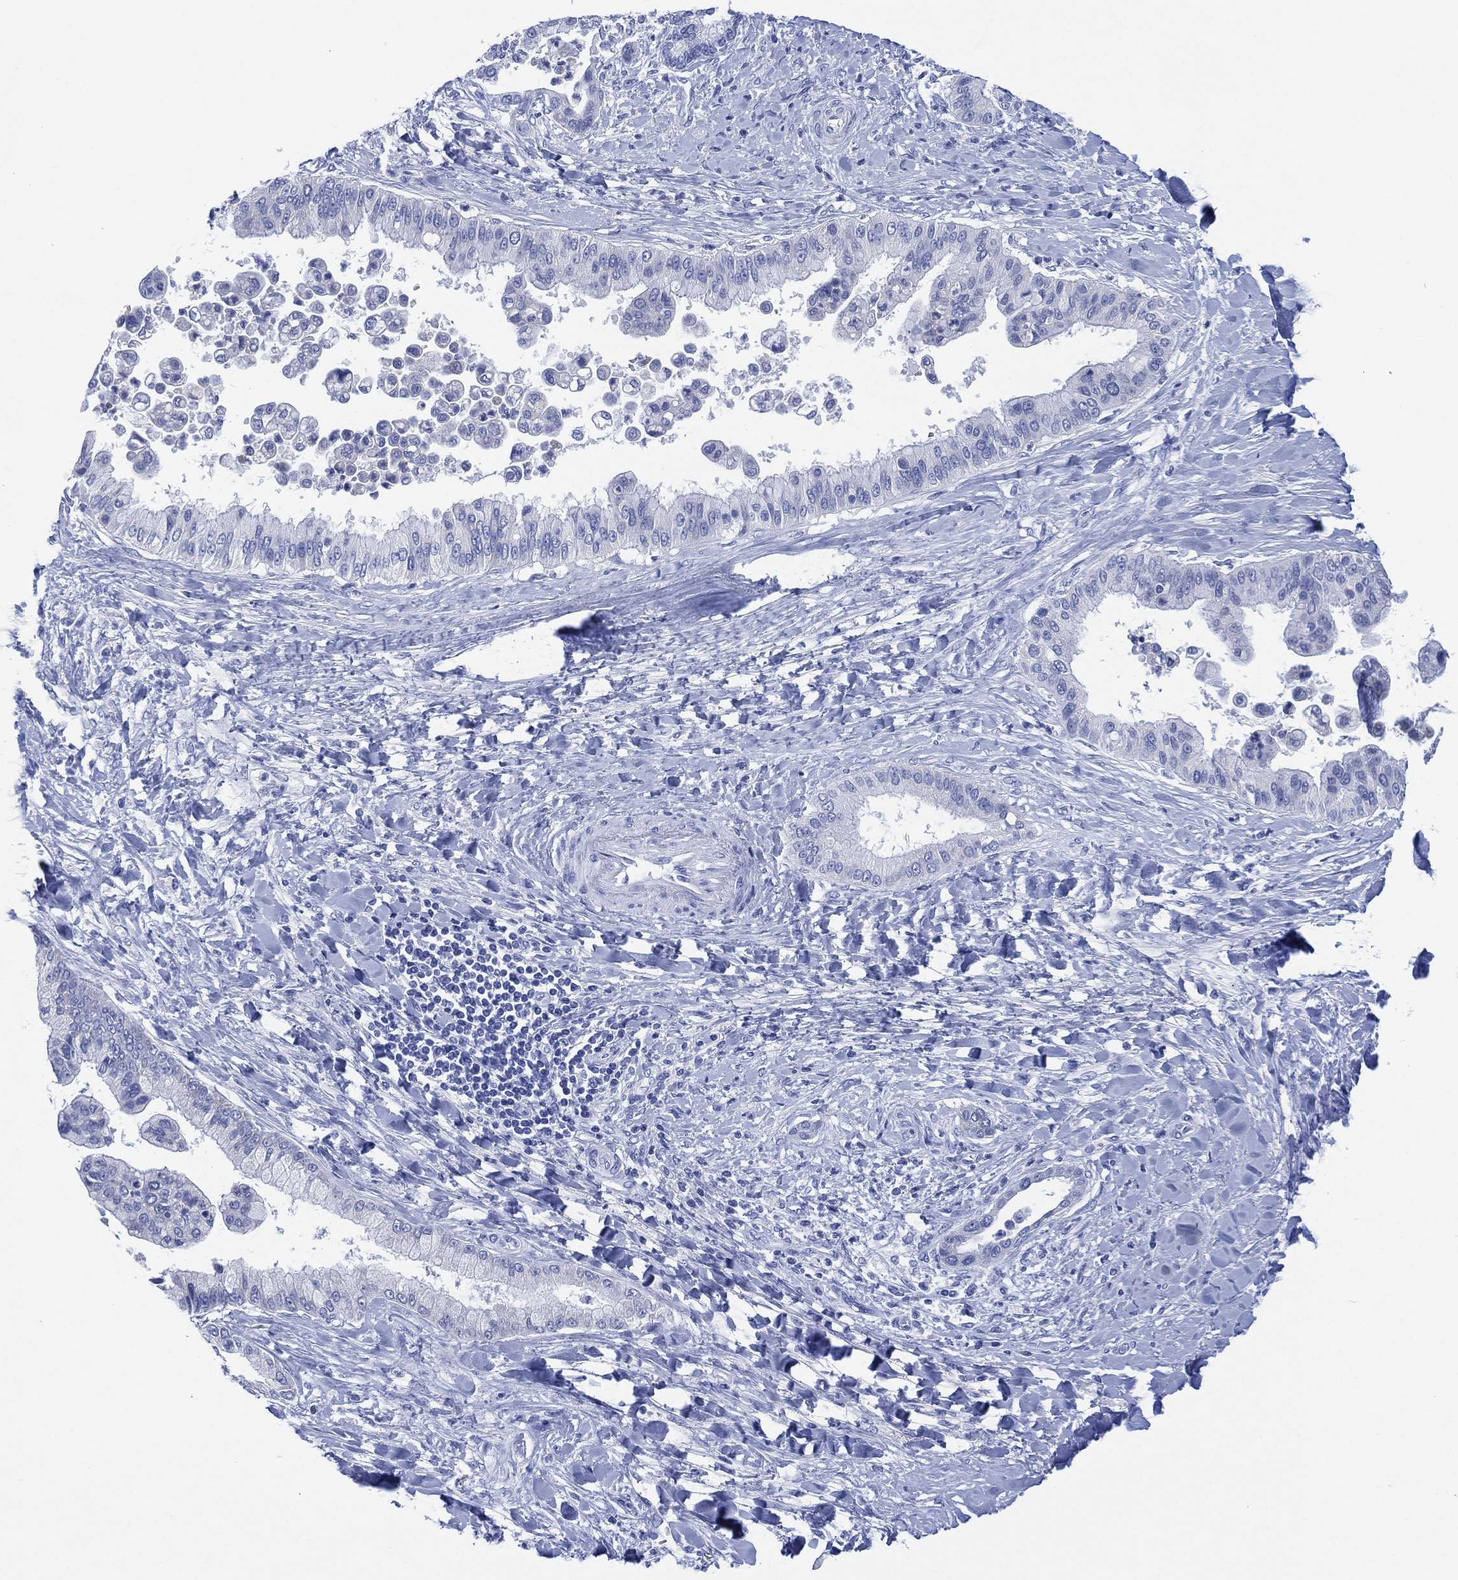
{"staining": {"intensity": "negative", "quantity": "none", "location": "none"}, "tissue": "liver cancer", "cell_type": "Tumor cells", "image_type": "cancer", "snomed": [{"axis": "morphology", "description": "Cholangiocarcinoma"}, {"axis": "topography", "description": "Liver"}], "caption": "DAB (3,3'-diaminobenzidine) immunohistochemical staining of human liver cancer exhibits no significant positivity in tumor cells. (DAB immunohistochemistry (IHC) with hematoxylin counter stain).", "gene": "SLC9C2", "patient": {"sex": "female", "age": 54}}